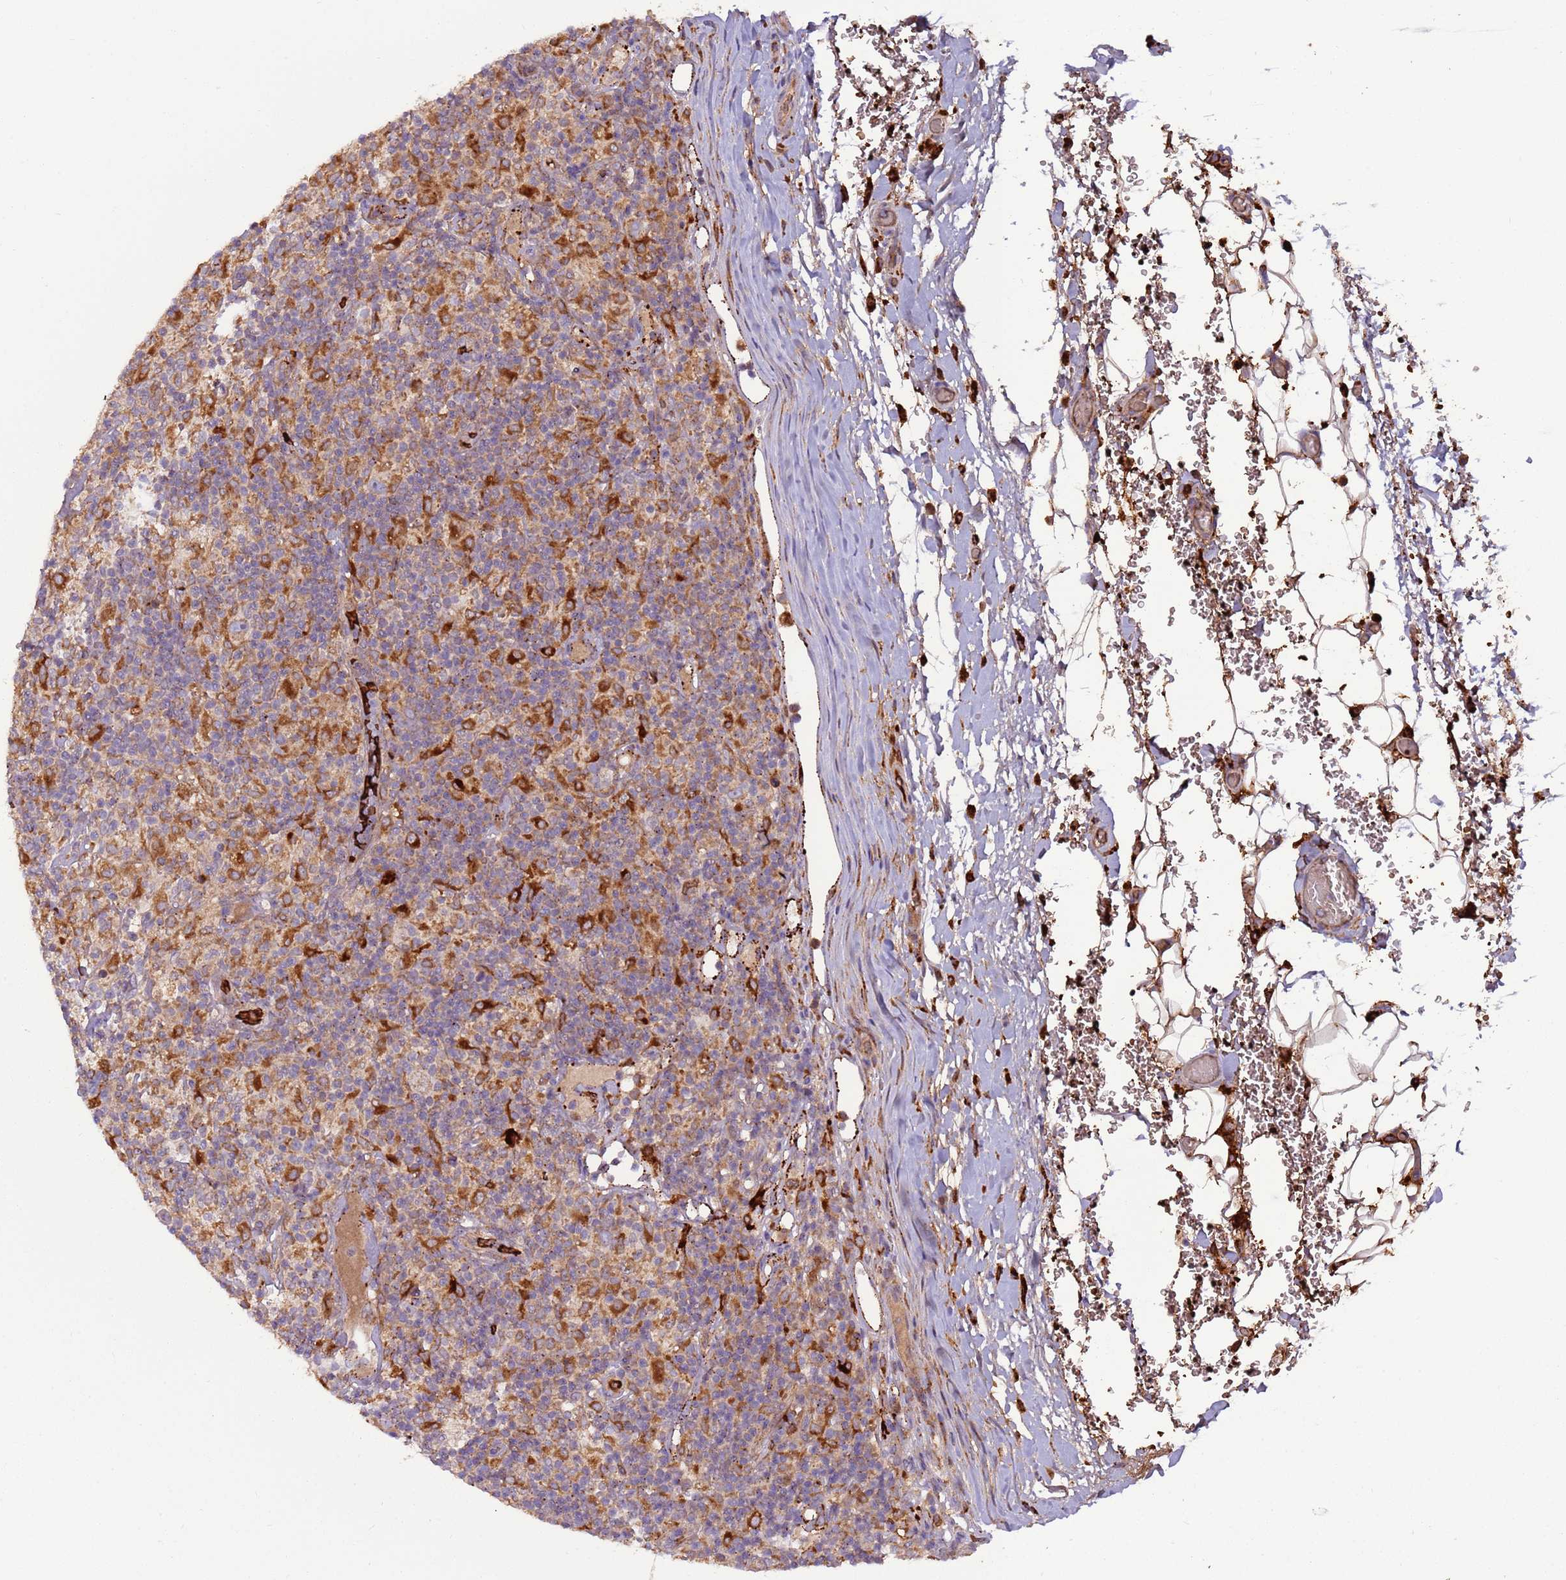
{"staining": {"intensity": "weak", "quantity": ">75%", "location": "cytoplasmic/membranous"}, "tissue": "lymphoma", "cell_type": "Tumor cells", "image_type": "cancer", "snomed": [{"axis": "morphology", "description": "Hodgkin's disease, NOS"}, {"axis": "topography", "description": "Lymph node"}], "caption": "Approximately >75% of tumor cells in Hodgkin's disease exhibit weak cytoplasmic/membranous protein positivity as visualized by brown immunohistochemical staining.", "gene": "VPS36", "patient": {"sex": "male", "age": 70}}